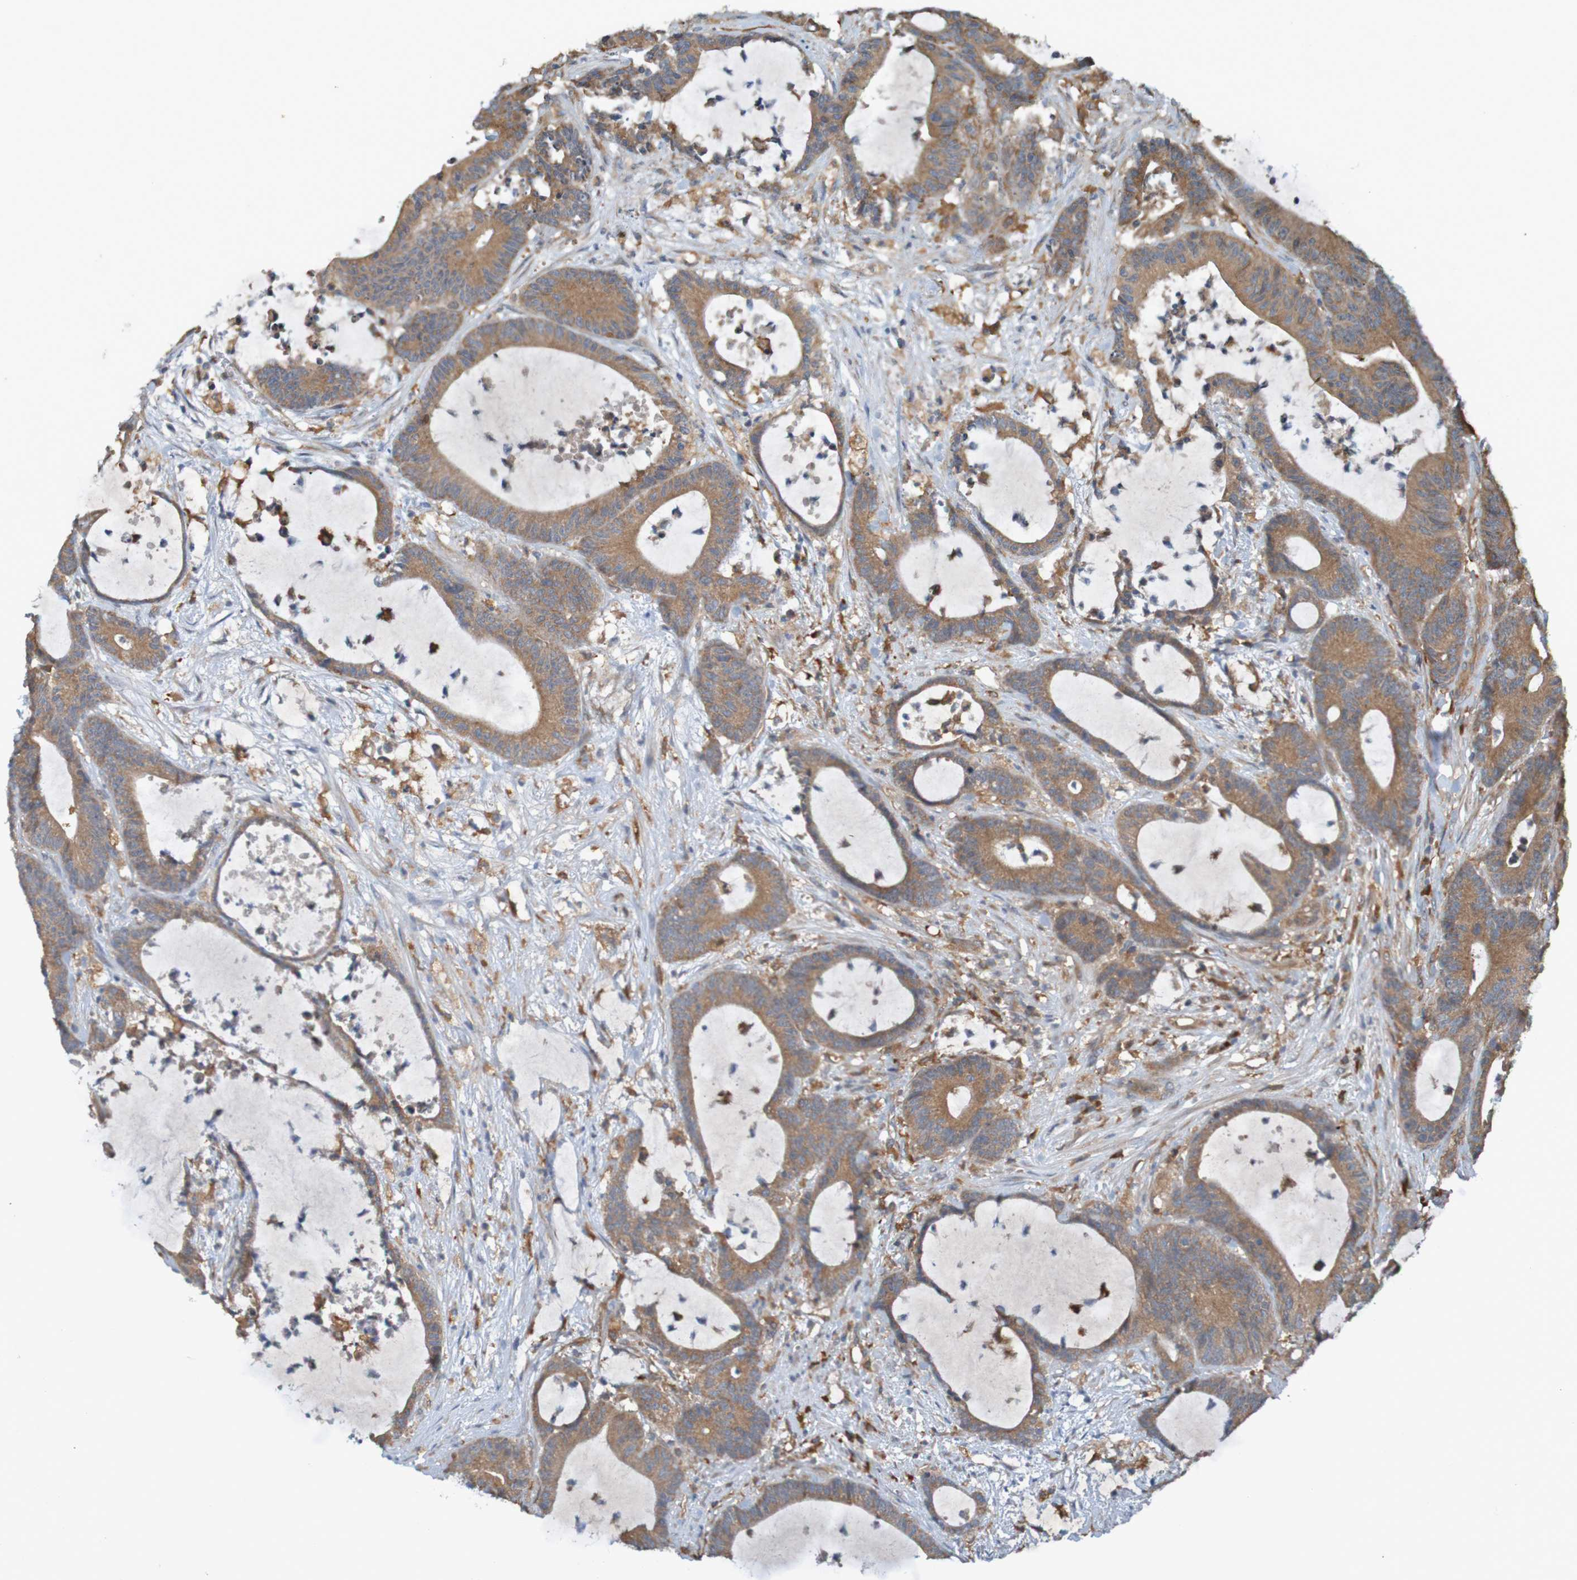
{"staining": {"intensity": "moderate", "quantity": ">75%", "location": "cytoplasmic/membranous"}, "tissue": "colorectal cancer", "cell_type": "Tumor cells", "image_type": "cancer", "snomed": [{"axis": "morphology", "description": "Adenocarcinoma, NOS"}, {"axis": "topography", "description": "Colon"}], "caption": "Moderate cytoplasmic/membranous expression is seen in approximately >75% of tumor cells in colorectal cancer. (Brightfield microscopy of DAB IHC at high magnification).", "gene": "DNAJC4", "patient": {"sex": "female", "age": 84}}